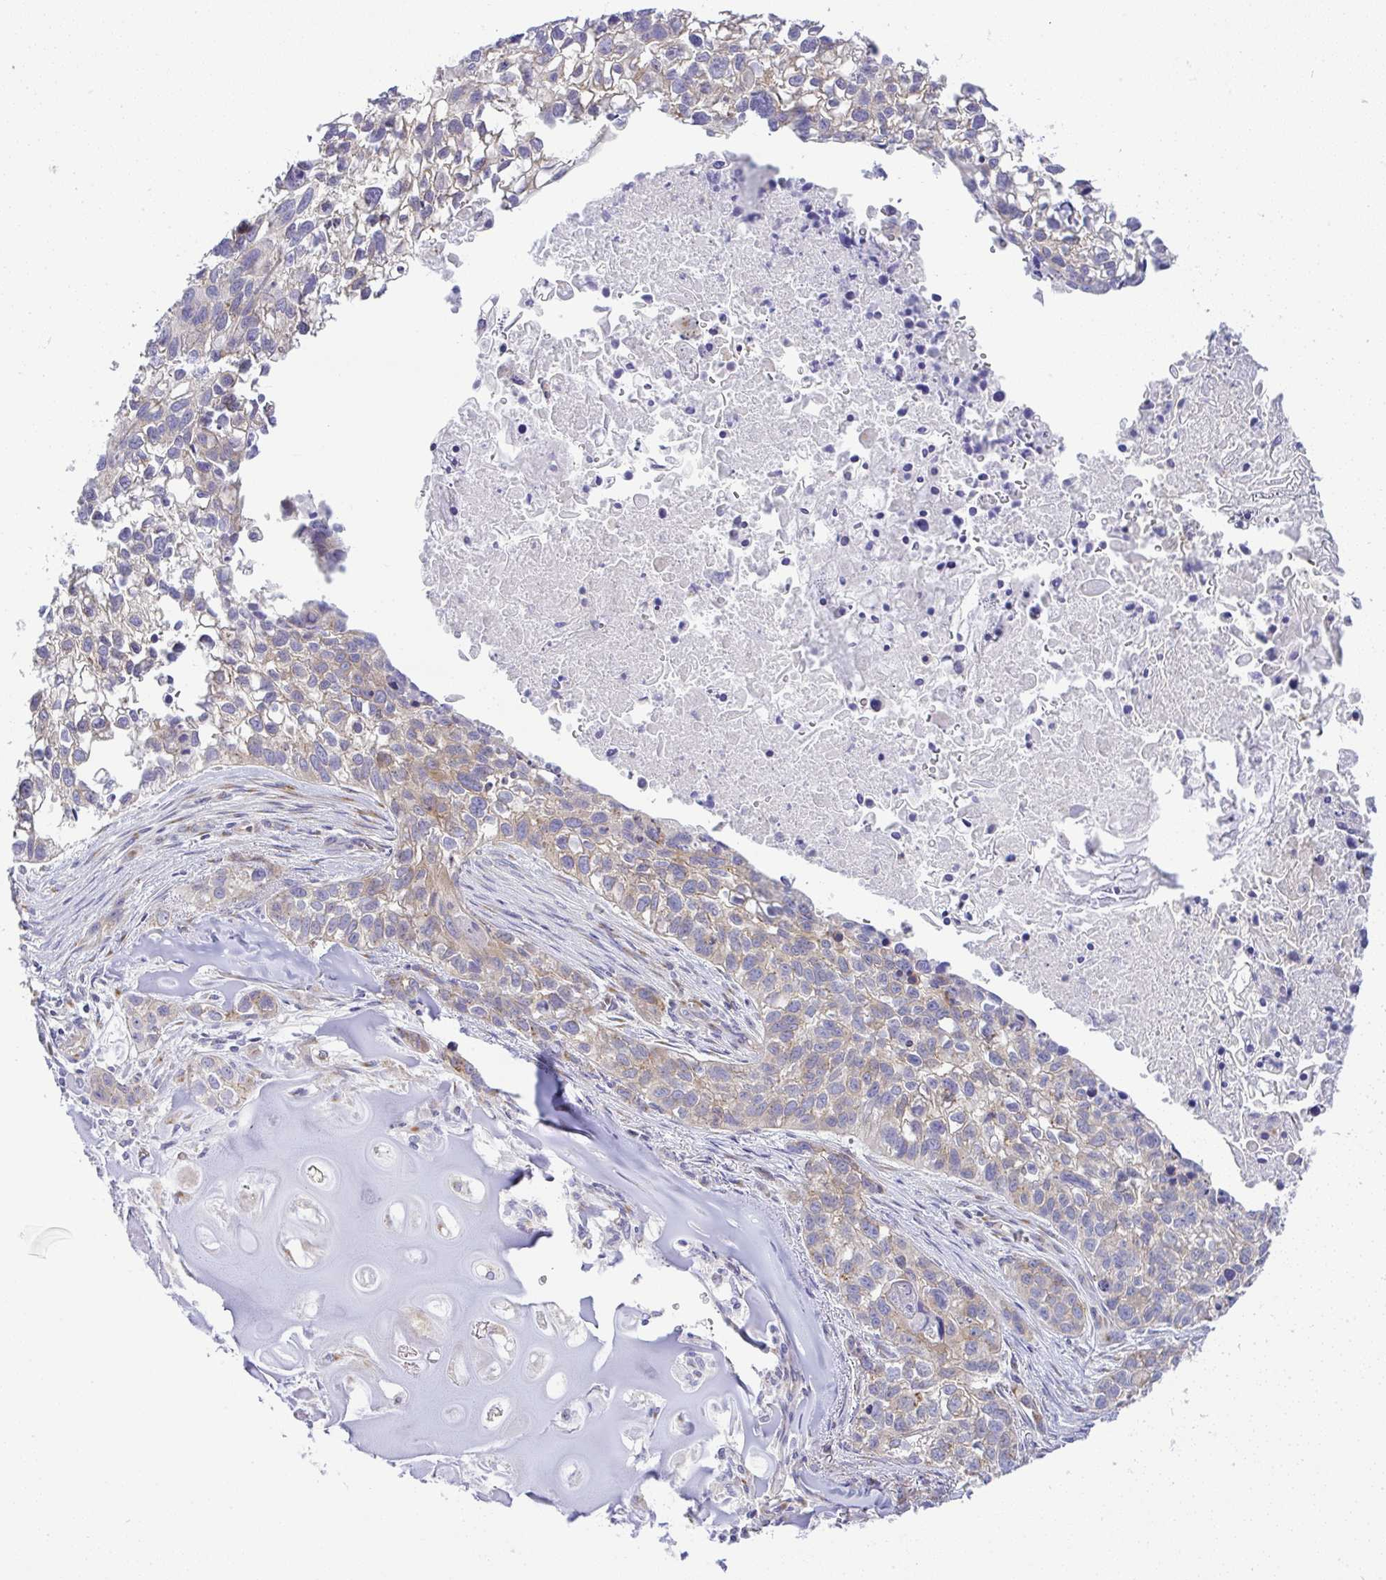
{"staining": {"intensity": "weak", "quantity": "25%-75%", "location": "cytoplasmic/membranous"}, "tissue": "lung cancer", "cell_type": "Tumor cells", "image_type": "cancer", "snomed": [{"axis": "morphology", "description": "Squamous cell carcinoma, NOS"}, {"axis": "topography", "description": "Lung"}], "caption": "Weak cytoplasmic/membranous staining is identified in about 25%-75% of tumor cells in lung cancer (squamous cell carcinoma).", "gene": "FAM177A1", "patient": {"sex": "male", "age": 74}}